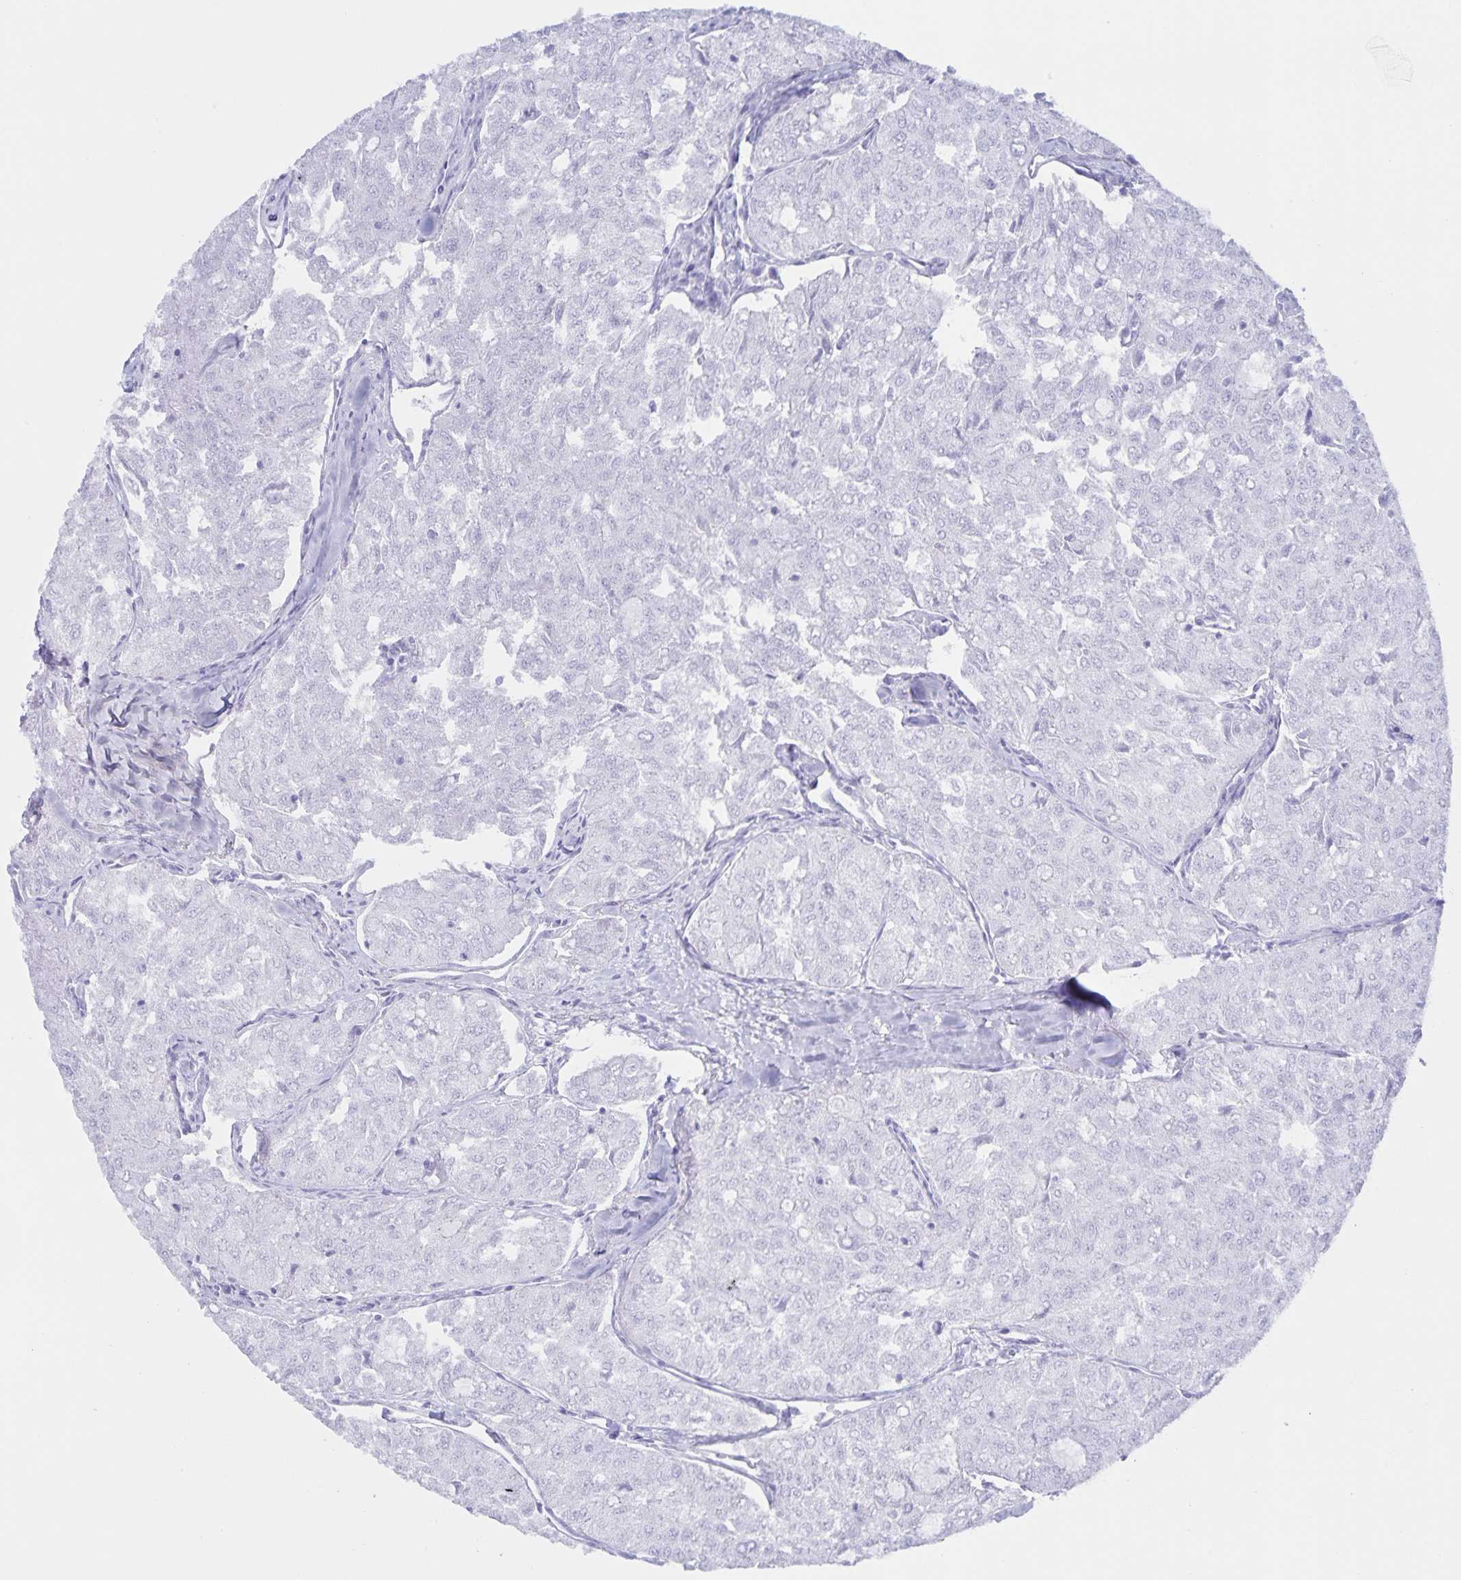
{"staining": {"intensity": "negative", "quantity": "none", "location": "none"}, "tissue": "thyroid cancer", "cell_type": "Tumor cells", "image_type": "cancer", "snomed": [{"axis": "morphology", "description": "Follicular adenoma carcinoma, NOS"}, {"axis": "topography", "description": "Thyroid gland"}], "caption": "An immunohistochemistry histopathology image of thyroid cancer is shown. There is no staining in tumor cells of thyroid cancer.", "gene": "AQP4", "patient": {"sex": "male", "age": 75}}